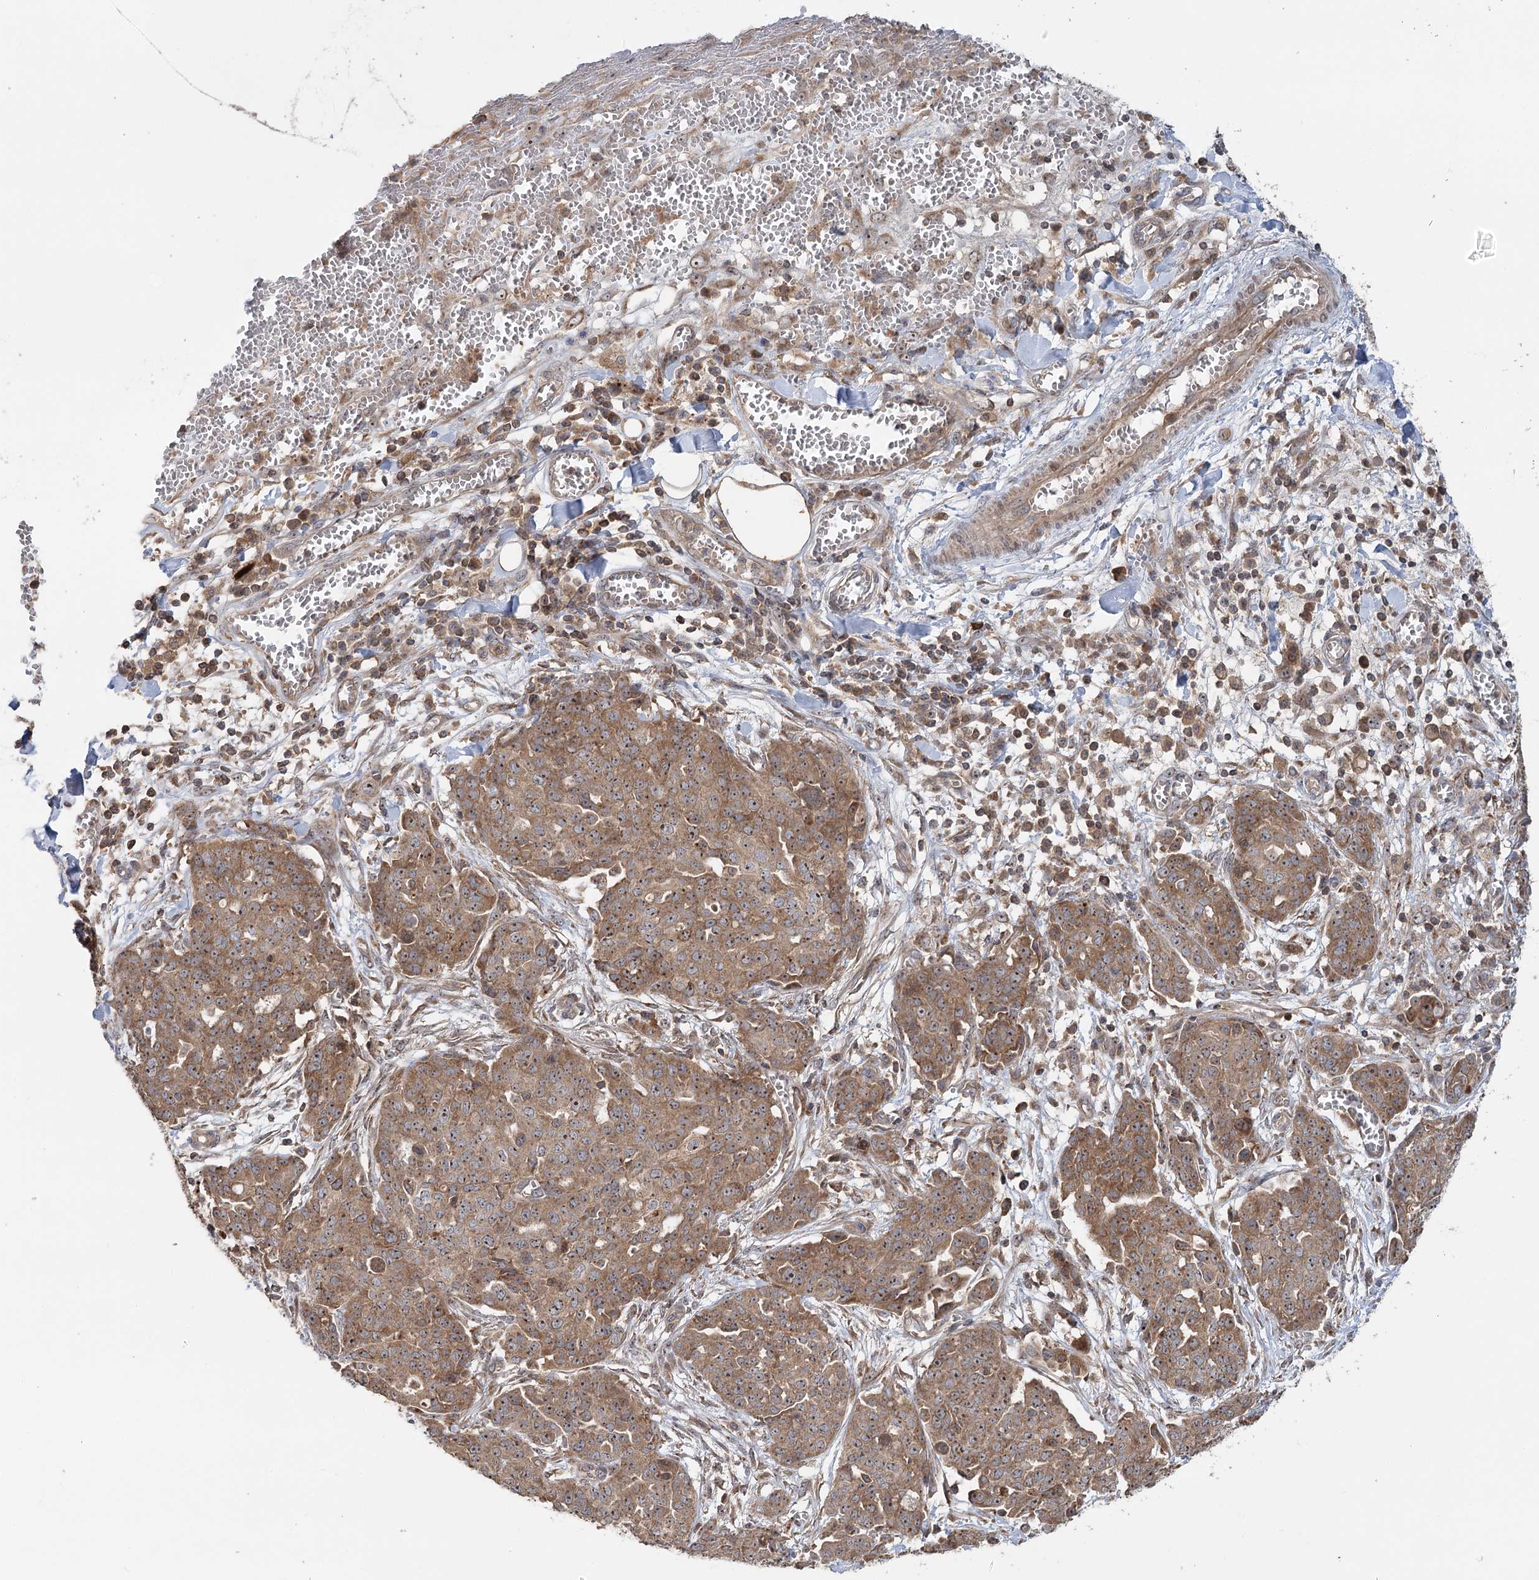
{"staining": {"intensity": "moderate", "quantity": ">75%", "location": "cytoplasmic/membranous,nuclear"}, "tissue": "ovarian cancer", "cell_type": "Tumor cells", "image_type": "cancer", "snomed": [{"axis": "morphology", "description": "Cystadenocarcinoma, serous, NOS"}, {"axis": "topography", "description": "Soft tissue"}, {"axis": "topography", "description": "Ovary"}], "caption": "Brown immunohistochemical staining in human ovarian cancer displays moderate cytoplasmic/membranous and nuclear positivity in approximately >75% of tumor cells.", "gene": "RAPGEF6", "patient": {"sex": "female", "age": 57}}